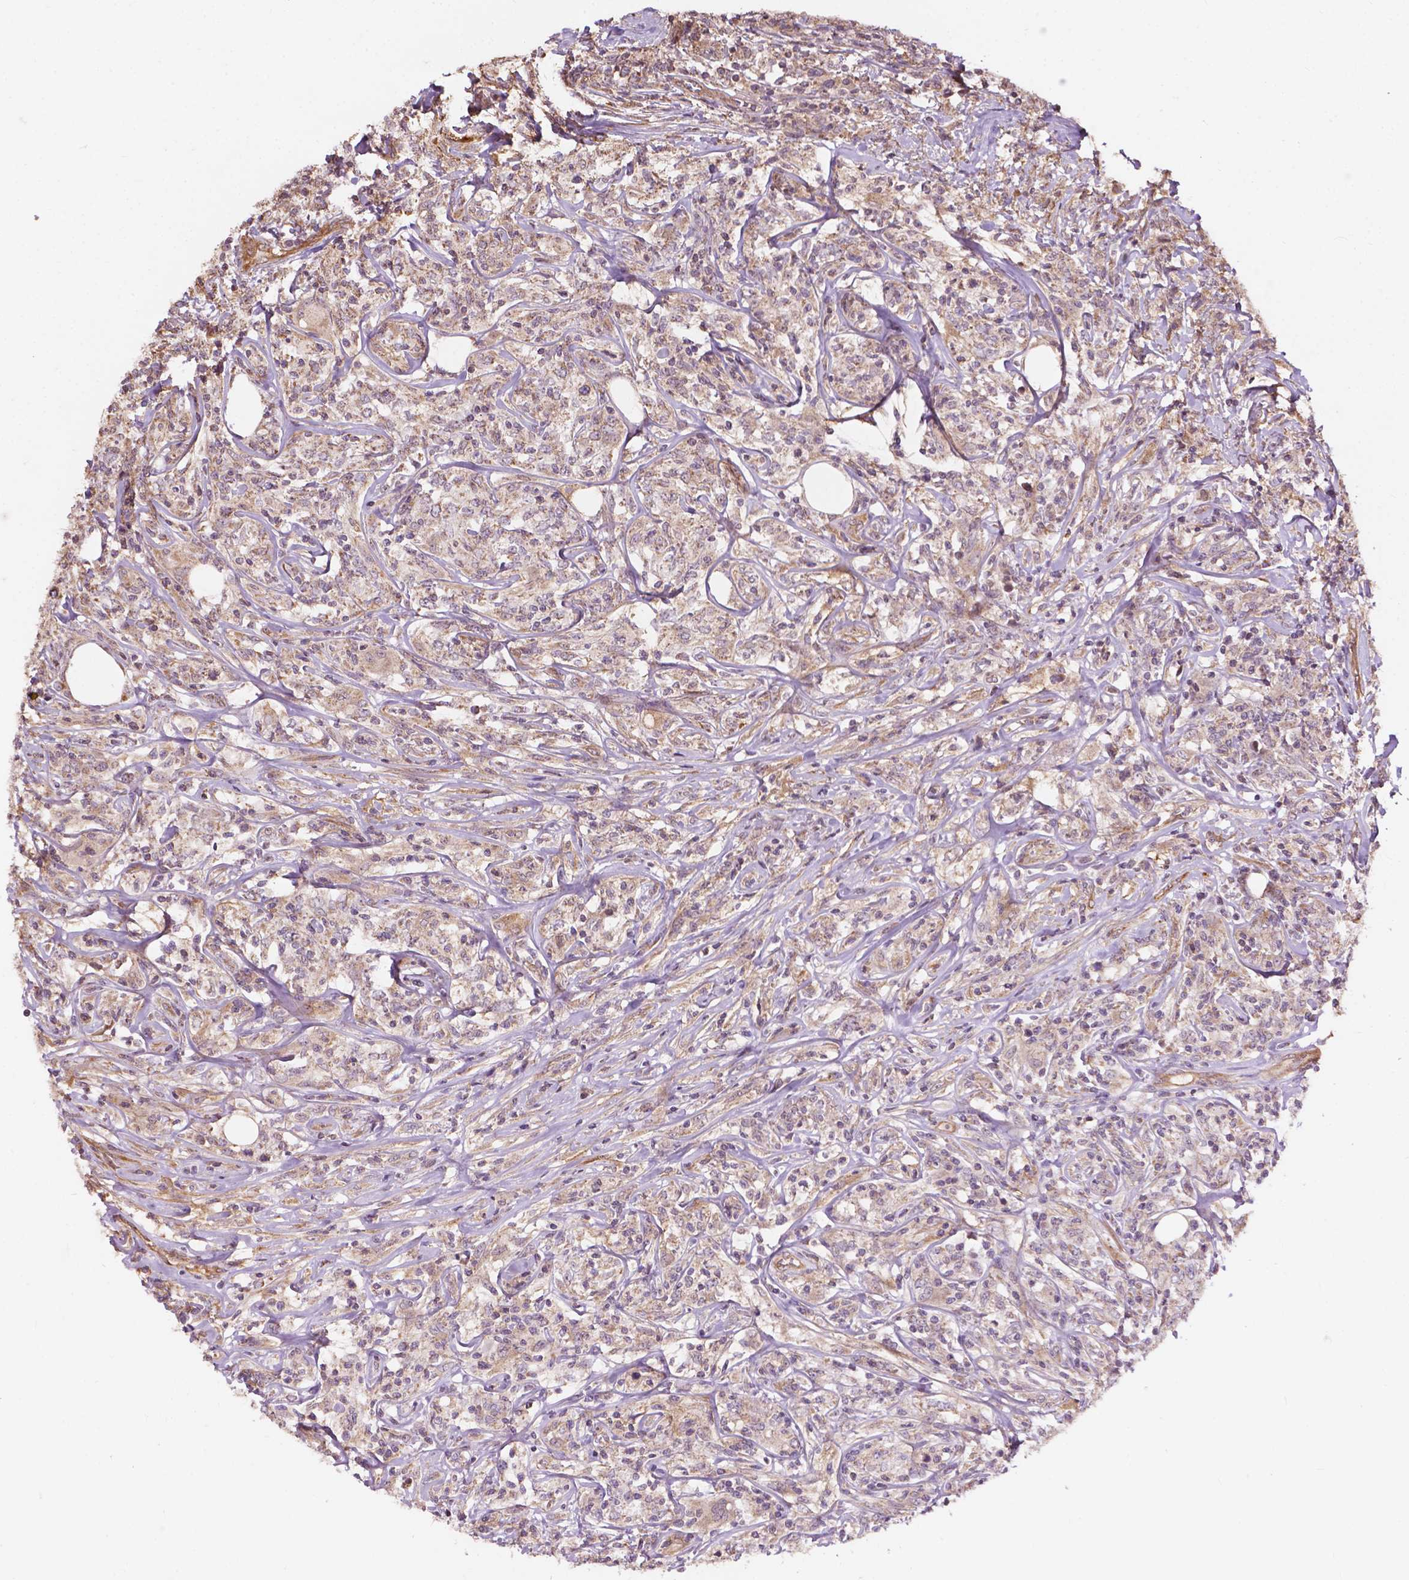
{"staining": {"intensity": "weak", "quantity": ">75%", "location": "cytoplasmic/membranous"}, "tissue": "lymphoma", "cell_type": "Tumor cells", "image_type": "cancer", "snomed": [{"axis": "morphology", "description": "Malignant lymphoma, non-Hodgkin's type, High grade"}, {"axis": "topography", "description": "Lymph node"}], "caption": "Approximately >75% of tumor cells in malignant lymphoma, non-Hodgkin's type (high-grade) demonstrate weak cytoplasmic/membranous protein expression as visualized by brown immunohistochemical staining.", "gene": "CDC42BPA", "patient": {"sex": "female", "age": 84}}